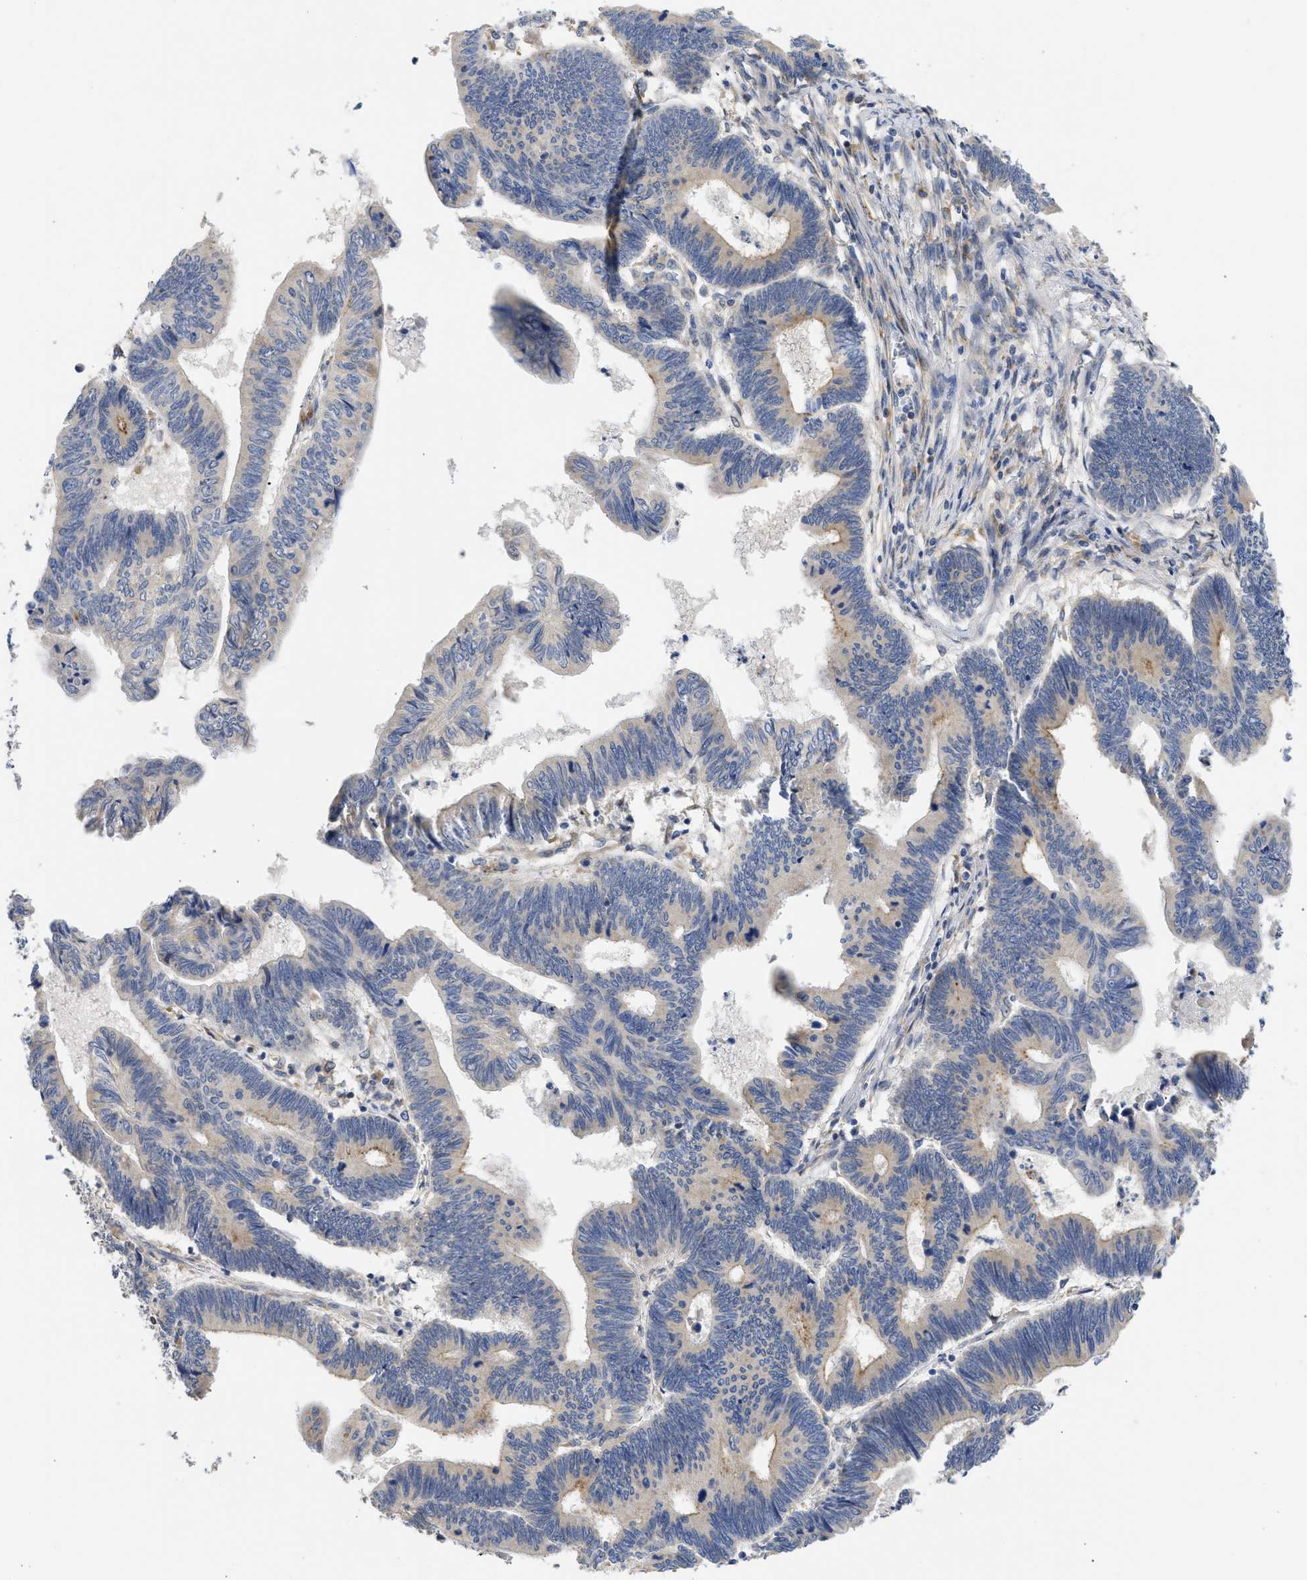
{"staining": {"intensity": "weak", "quantity": "25%-75%", "location": "cytoplasmic/membranous"}, "tissue": "pancreatic cancer", "cell_type": "Tumor cells", "image_type": "cancer", "snomed": [{"axis": "morphology", "description": "Adenocarcinoma, NOS"}, {"axis": "topography", "description": "Pancreas"}], "caption": "Protein analysis of pancreatic adenocarcinoma tissue exhibits weak cytoplasmic/membranous positivity in about 25%-75% of tumor cells.", "gene": "TMED1", "patient": {"sex": "female", "age": 70}}